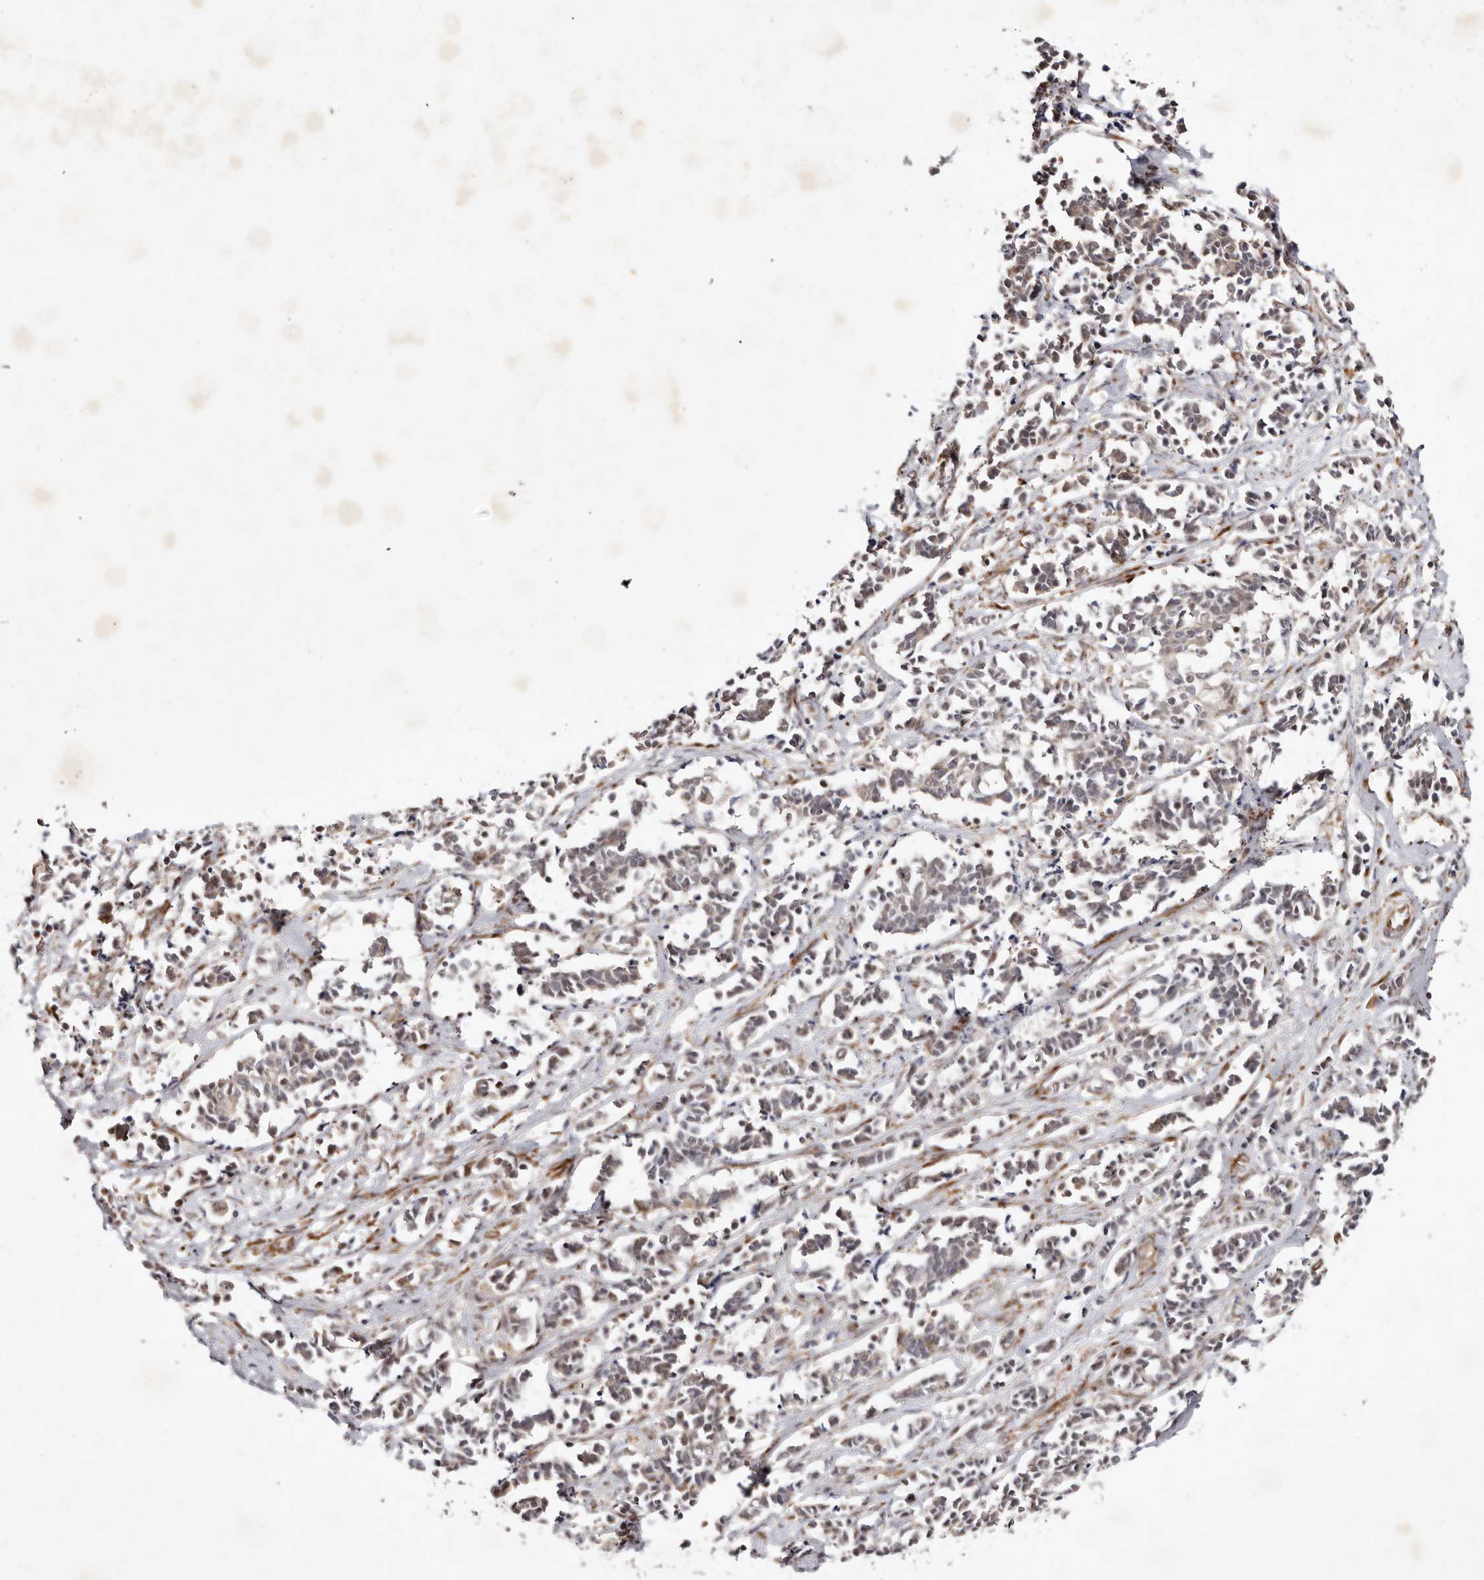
{"staining": {"intensity": "weak", "quantity": ">75%", "location": "cytoplasmic/membranous"}, "tissue": "cervical cancer", "cell_type": "Tumor cells", "image_type": "cancer", "snomed": [{"axis": "morphology", "description": "Normal tissue, NOS"}, {"axis": "morphology", "description": "Squamous cell carcinoma, NOS"}, {"axis": "topography", "description": "Cervix"}], "caption": "Protein staining exhibits weak cytoplasmic/membranous positivity in about >75% of tumor cells in cervical cancer.", "gene": "BCL2L15", "patient": {"sex": "female", "age": 35}}